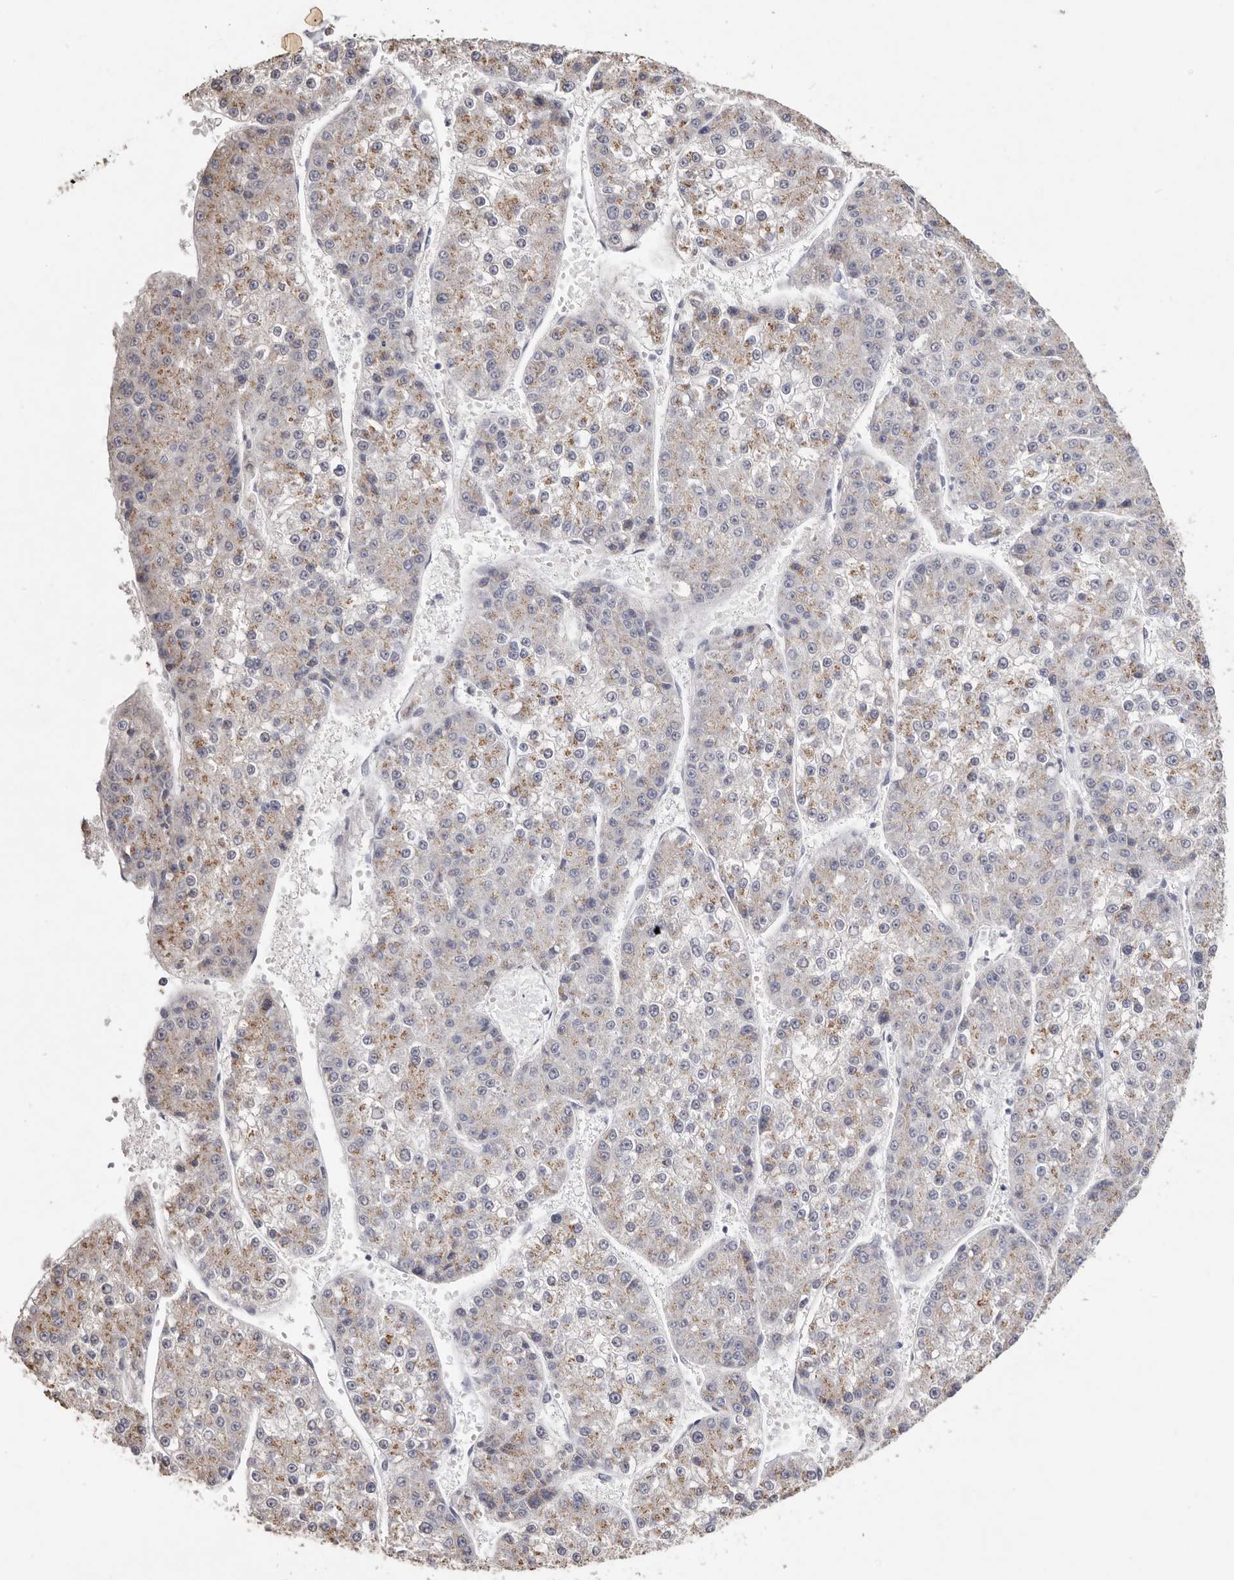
{"staining": {"intensity": "moderate", "quantity": ">75%", "location": "cytoplasmic/membranous"}, "tissue": "liver cancer", "cell_type": "Tumor cells", "image_type": "cancer", "snomed": [{"axis": "morphology", "description": "Carcinoma, Hepatocellular, NOS"}, {"axis": "topography", "description": "Liver"}], "caption": "There is medium levels of moderate cytoplasmic/membranous expression in tumor cells of liver hepatocellular carcinoma, as demonstrated by immunohistochemical staining (brown color).", "gene": "LGALS7B", "patient": {"sex": "female", "age": 73}}